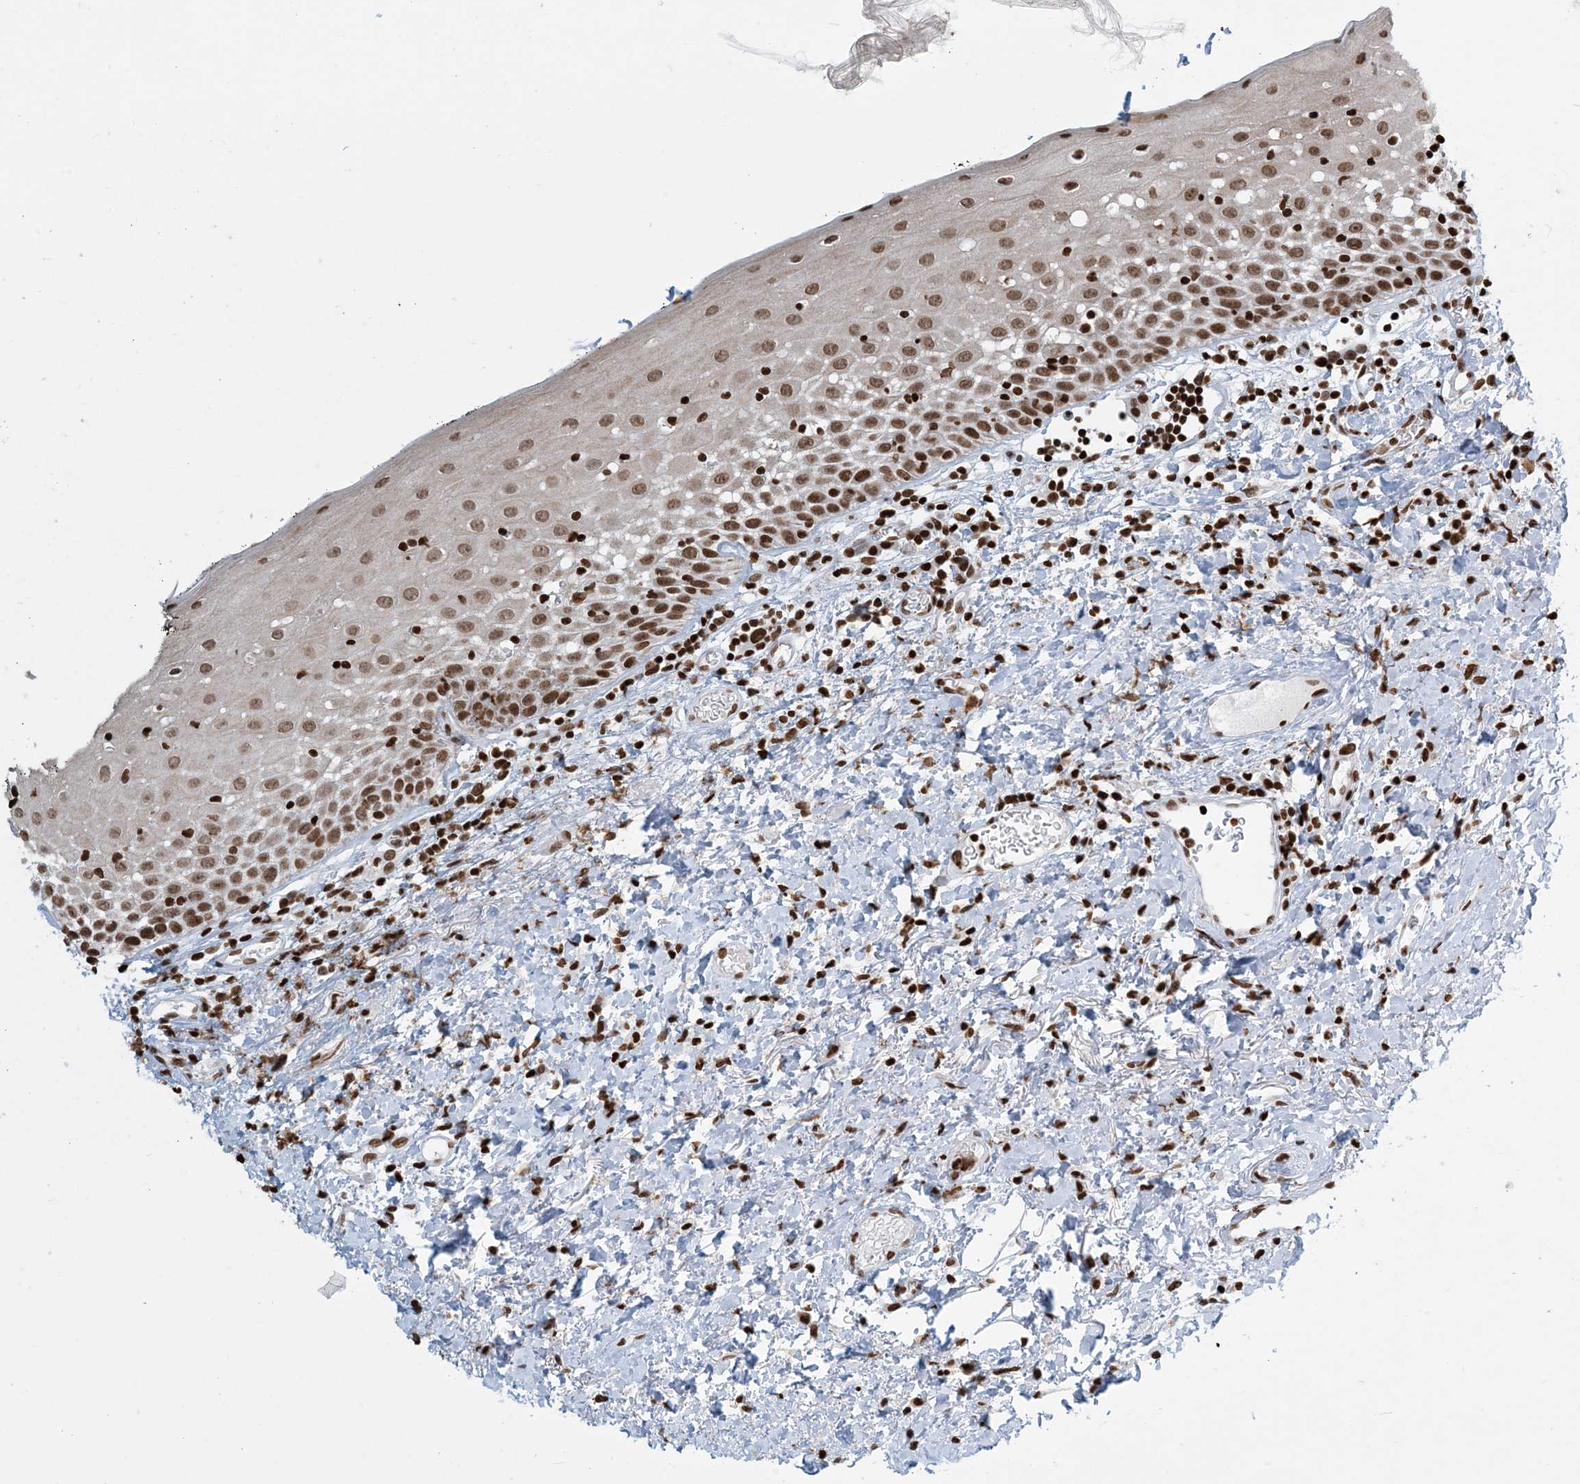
{"staining": {"intensity": "moderate", "quantity": ">75%", "location": "nuclear"}, "tissue": "oral mucosa", "cell_type": "Squamous epithelial cells", "image_type": "normal", "snomed": [{"axis": "morphology", "description": "Normal tissue, NOS"}, {"axis": "topography", "description": "Oral tissue"}], "caption": "A brown stain highlights moderate nuclear expression of a protein in squamous epithelial cells of normal oral mucosa. (brown staining indicates protein expression, while blue staining denotes nuclei).", "gene": "H3", "patient": {"sex": "male", "age": 74}}